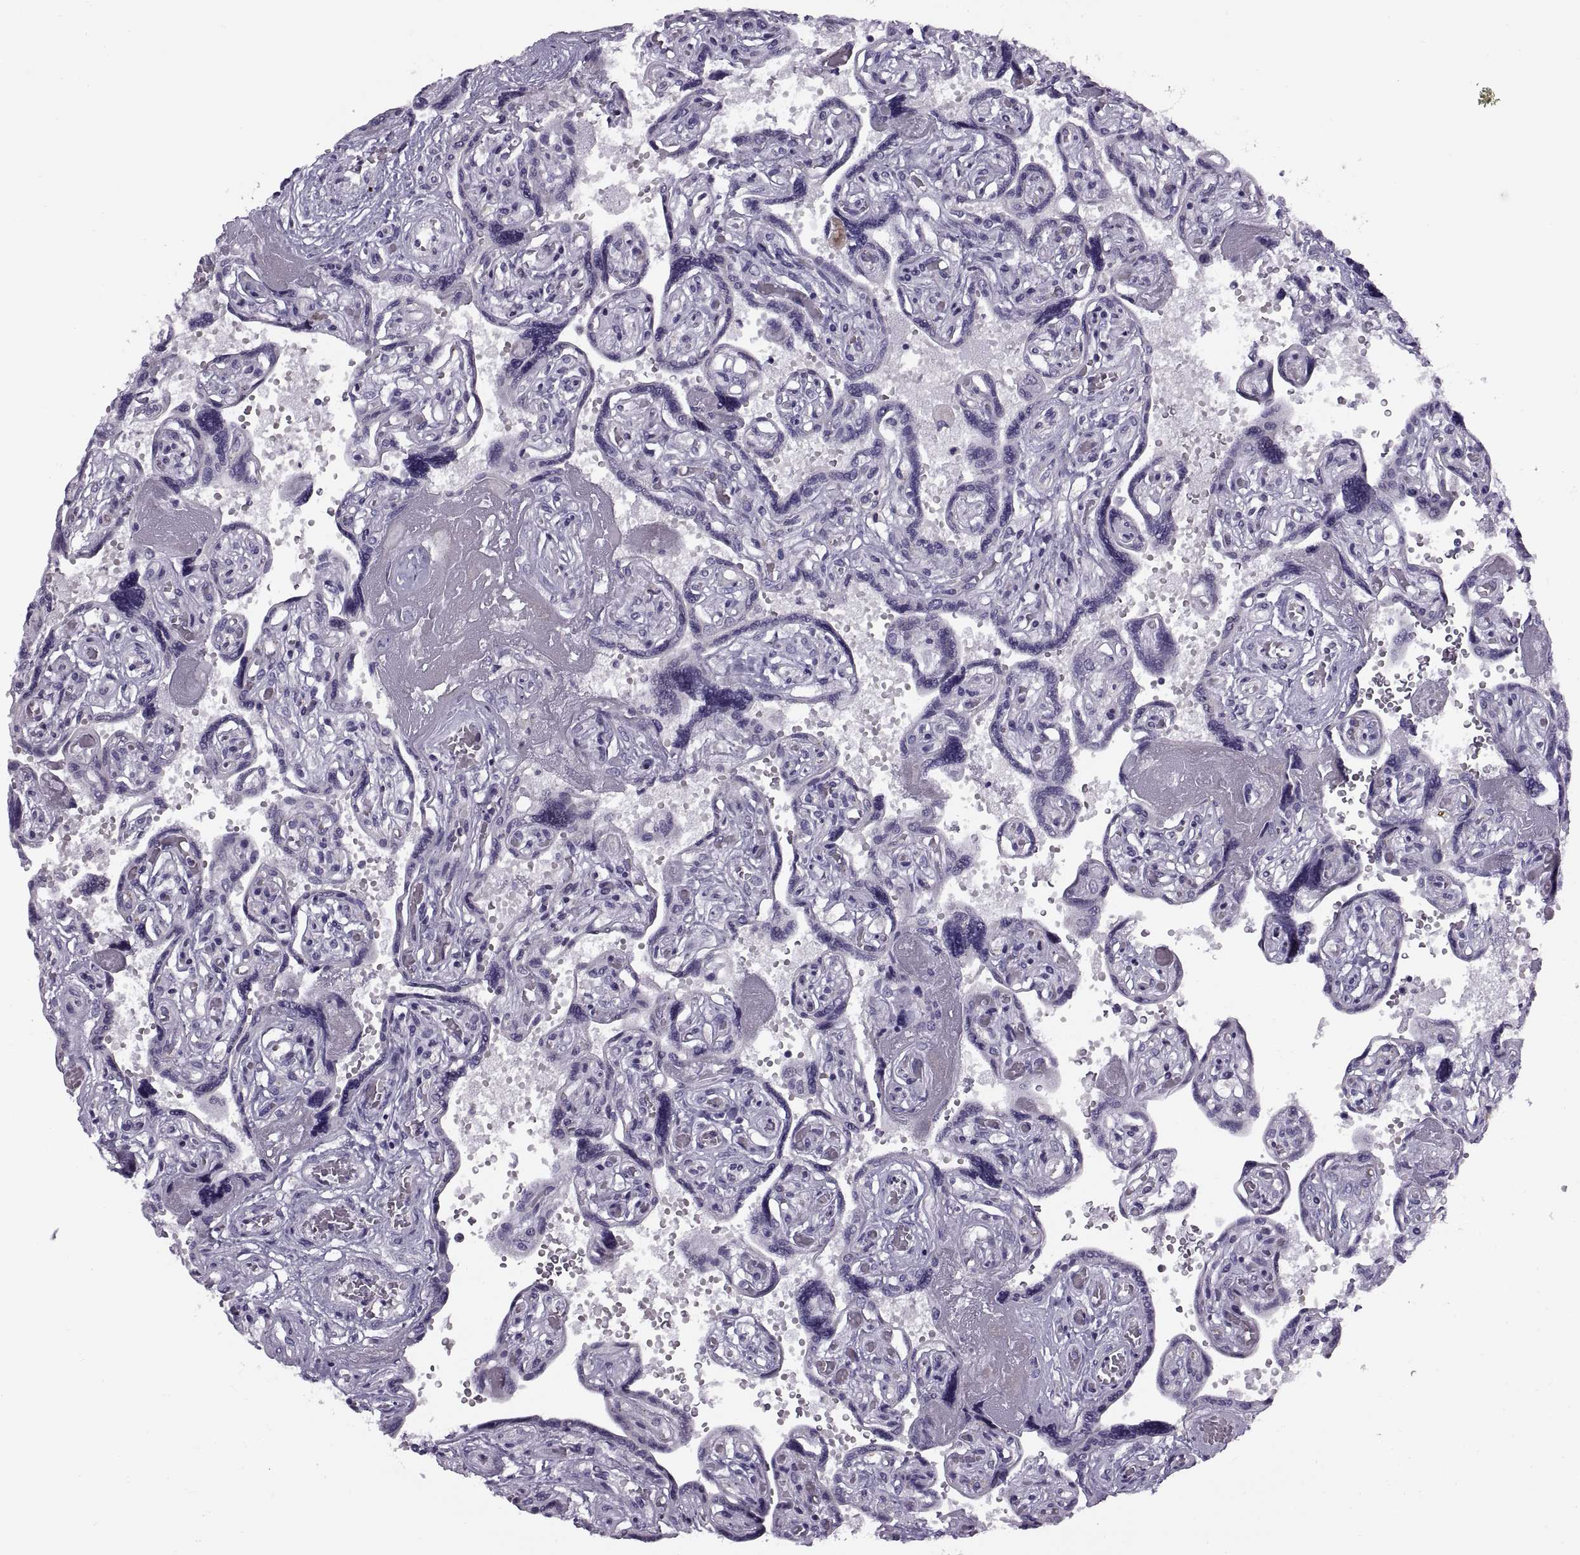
{"staining": {"intensity": "negative", "quantity": "none", "location": "none"}, "tissue": "placenta", "cell_type": "Decidual cells", "image_type": "normal", "snomed": [{"axis": "morphology", "description": "Normal tissue, NOS"}, {"axis": "topography", "description": "Placenta"}], "caption": "This is a micrograph of immunohistochemistry (IHC) staining of normal placenta, which shows no expression in decidual cells.", "gene": "CALCR", "patient": {"sex": "female", "age": 32}}